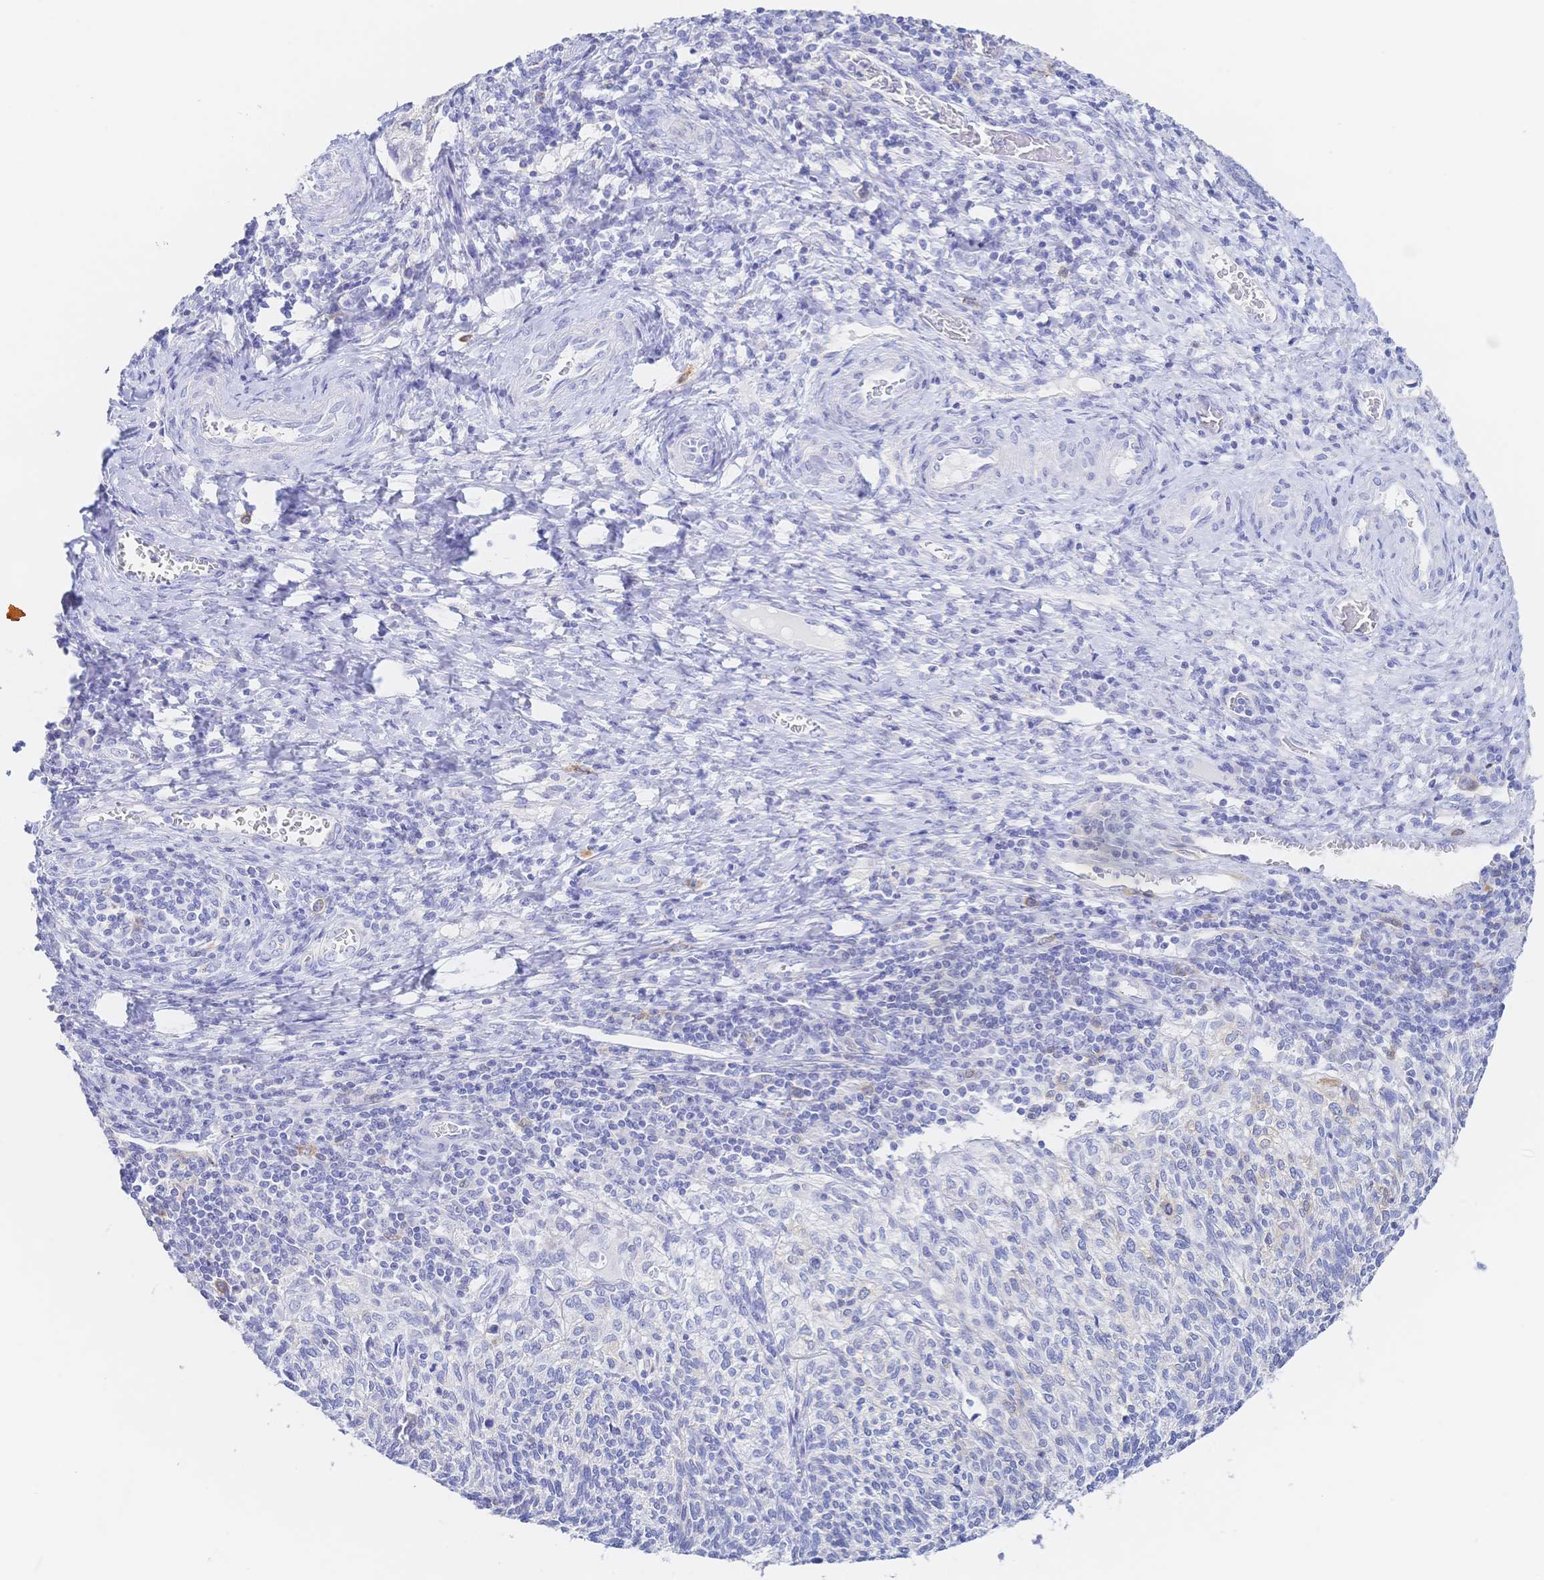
{"staining": {"intensity": "moderate", "quantity": "<25%", "location": "cytoplasmic/membranous"}, "tissue": "cervical cancer", "cell_type": "Tumor cells", "image_type": "cancer", "snomed": [{"axis": "morphology", "description": "Squamous cell carcinoma, NOS"}, {"axis": "topography", "description": "Cervix"}], "caption": "Brown immunohistochemical staining in cervical cancer (squamous cell carcinoma) displays moderate cytoplasmic/membranous positivity in about <25% of tumor cells.", "gene": "RRM1", "patient": {"sex": "female", "age": 45}}